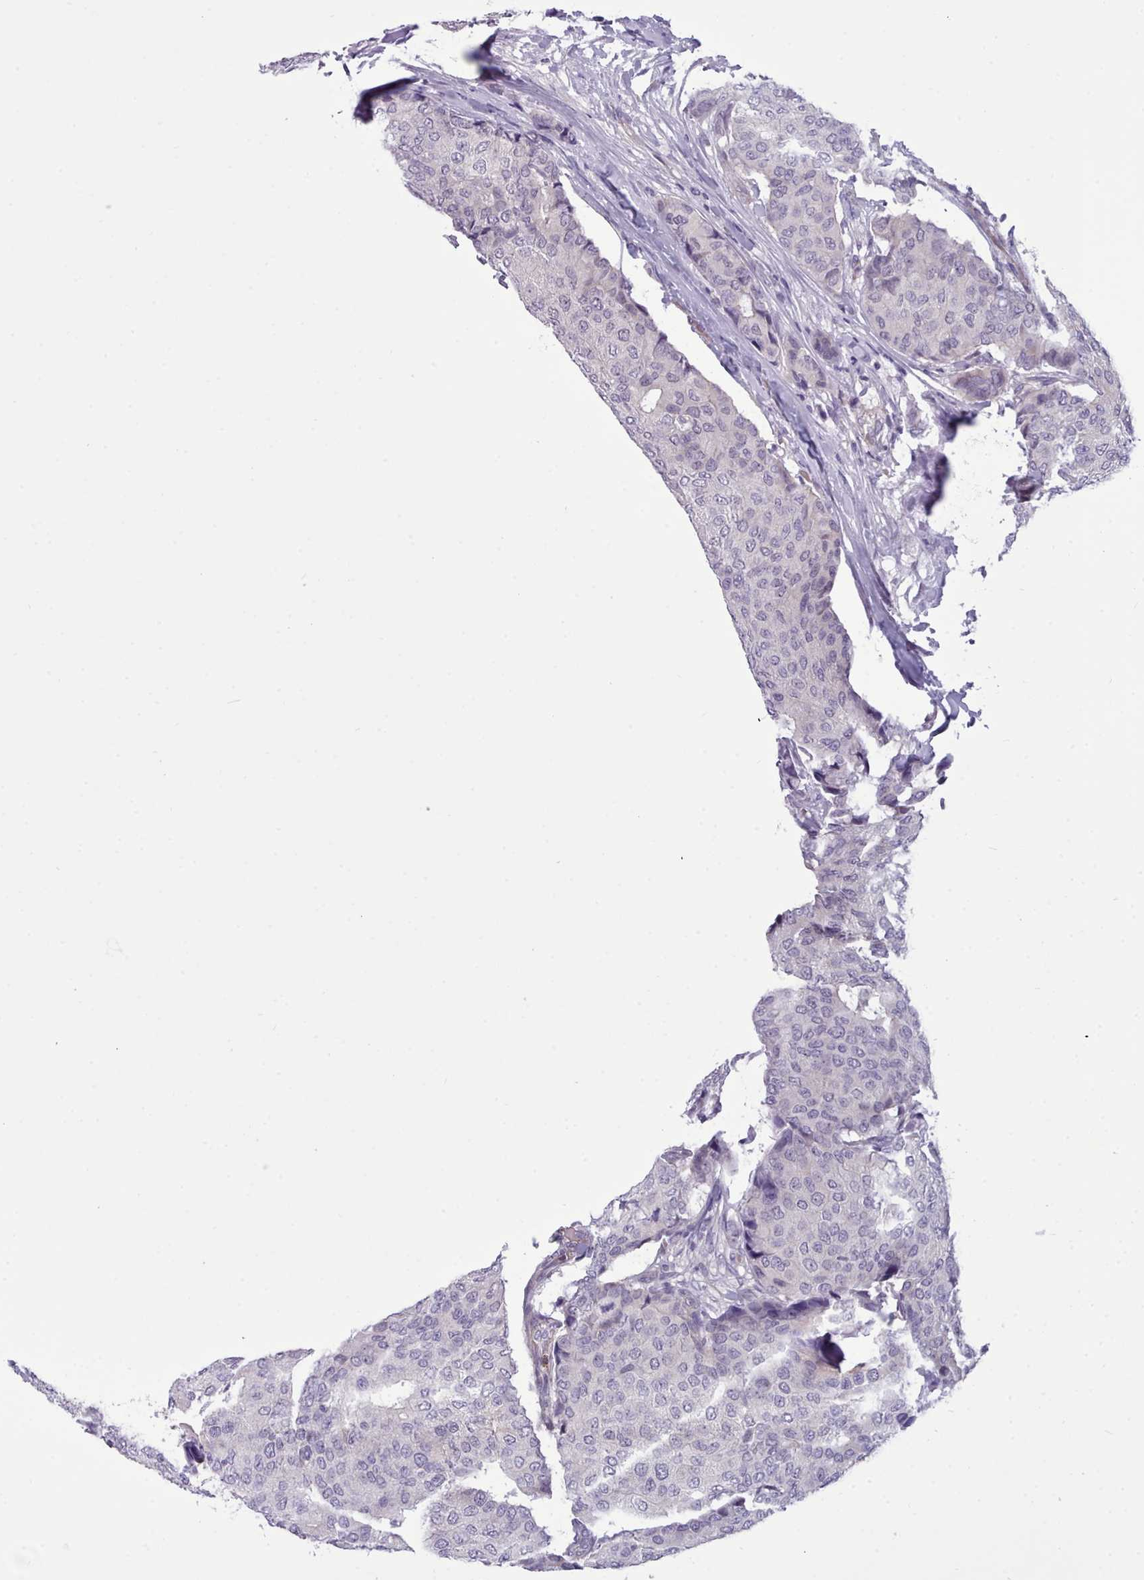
{"staining": {"intensity": "negative", "quantity": "none", "location": "none"}, "tissue": "breast cancer", "cell_type": "Tumor cells", "image_type": "cancer", "snomed": [{"axis": "morphology", "description": "Duct carcinoma"}, {"axis": "topography", "description": "Breast"}], "caption": "A micrograph of breast intraductal carcinoma stained for a protein demonstrates no brown staining in tumor cells. Brightfield microscopy of immunohistochemistry (IHC) stained with DAB (3,3'-diaminobenzidine) (brown) and hematoxylin (blue), captured at high magnification.", "gene": "KCTD16", "patient": {"sex": "female", "age": 75}}